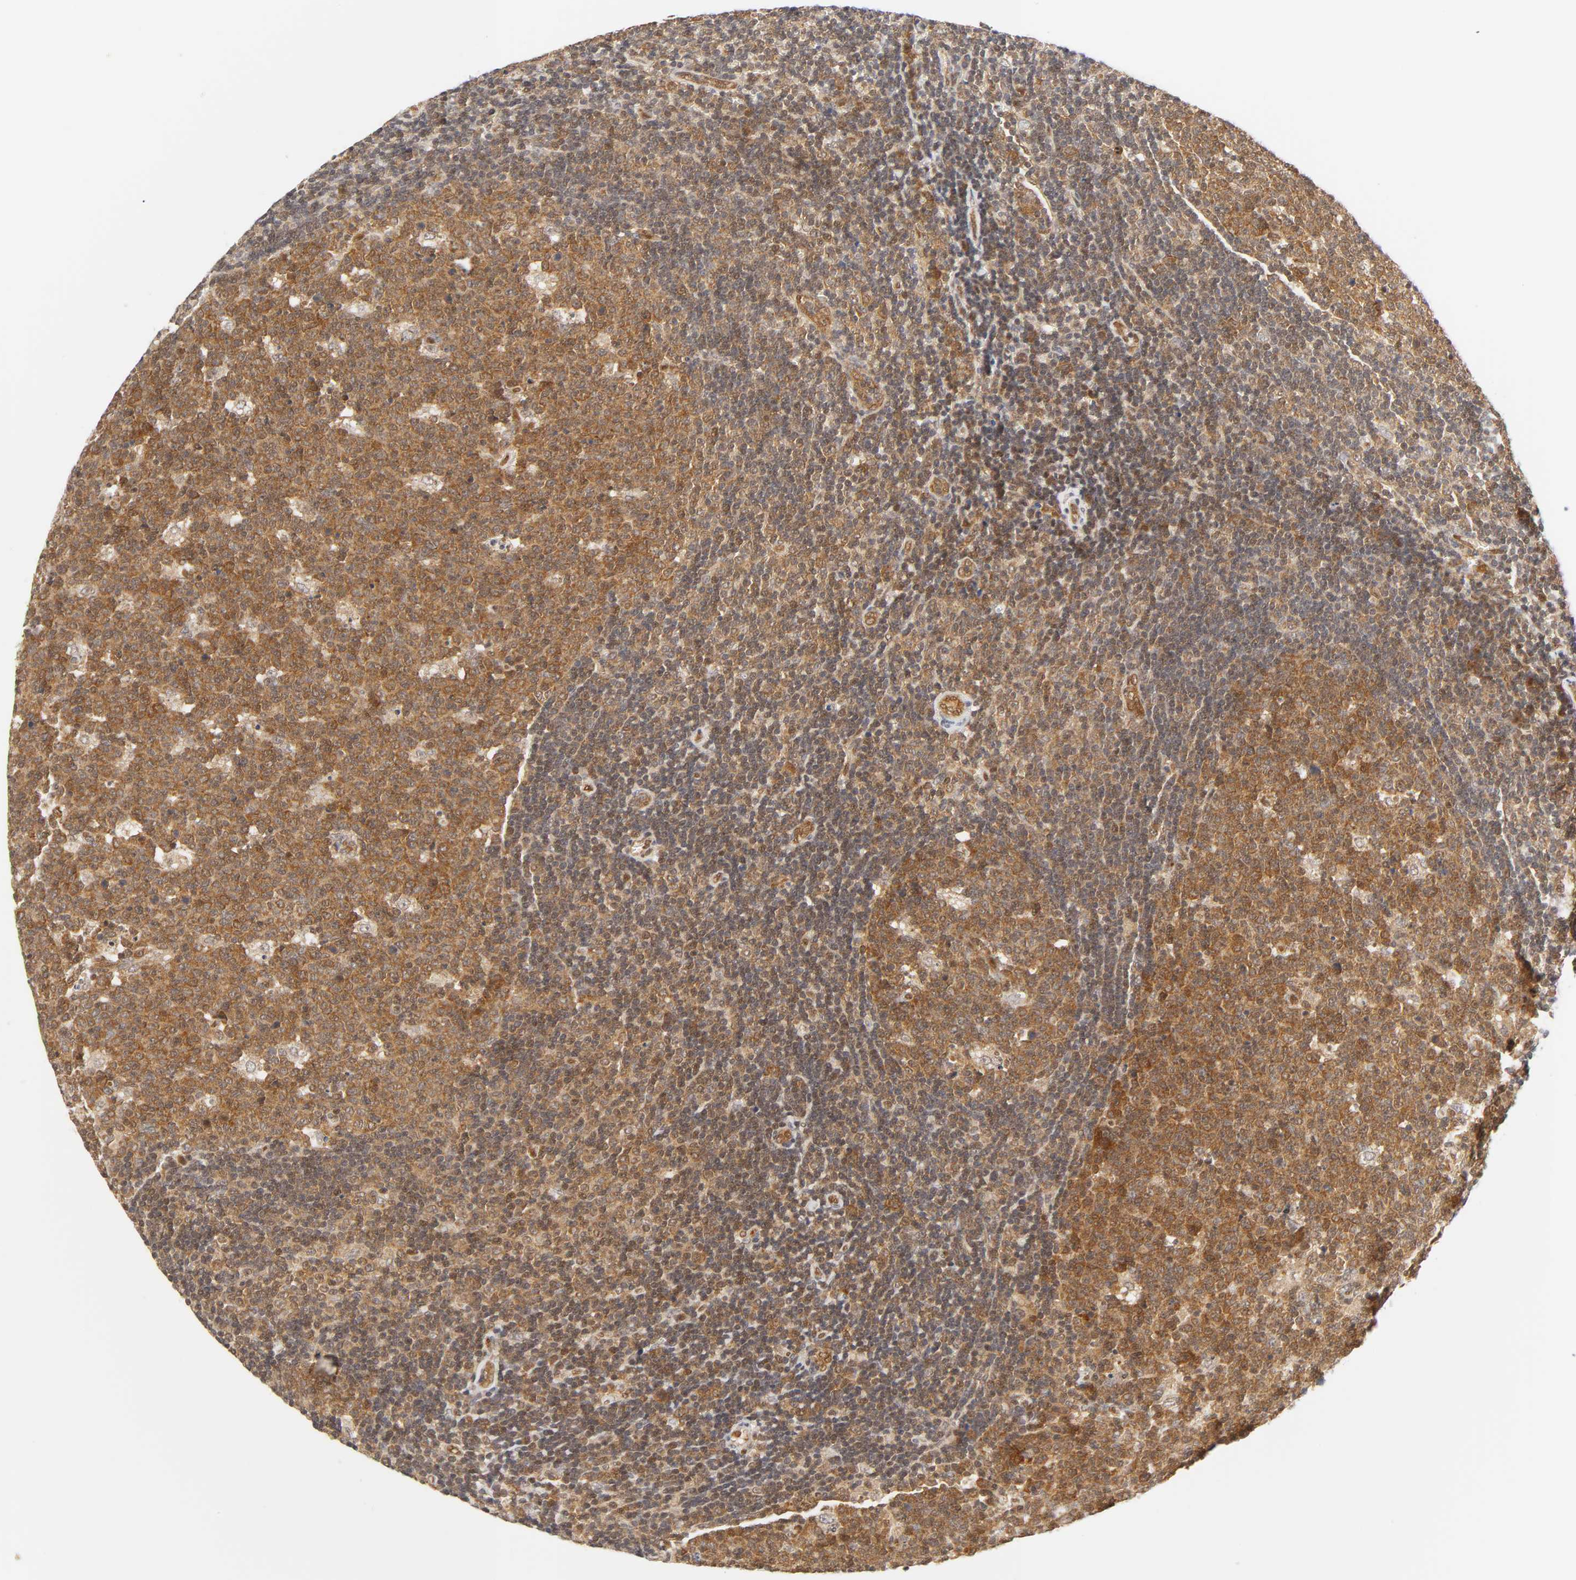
{"staining": {"intensity": "moderate", "quantity": ">75%", "location": "cytoplasmic/membranous,nuclear"}, "tissue": "lymph node", "cell_type": "Germinal center cells", "image_type": "normal", "snomed": [{"axis": "morphology", "description": "Normal tissue, NOS"}, {"axis": "topography", "description": "Lymph node"}, {"axis": "topography", "description": "Salivary gland"}], "caption": "Protein analysis of unremarkable lymph node reveals moderate cytoplasmic/membranous,nuclear positivity in about >75% of germinal center cells.", "gene": "CDC37", "patient": {"sex": "male", "age": 8}}